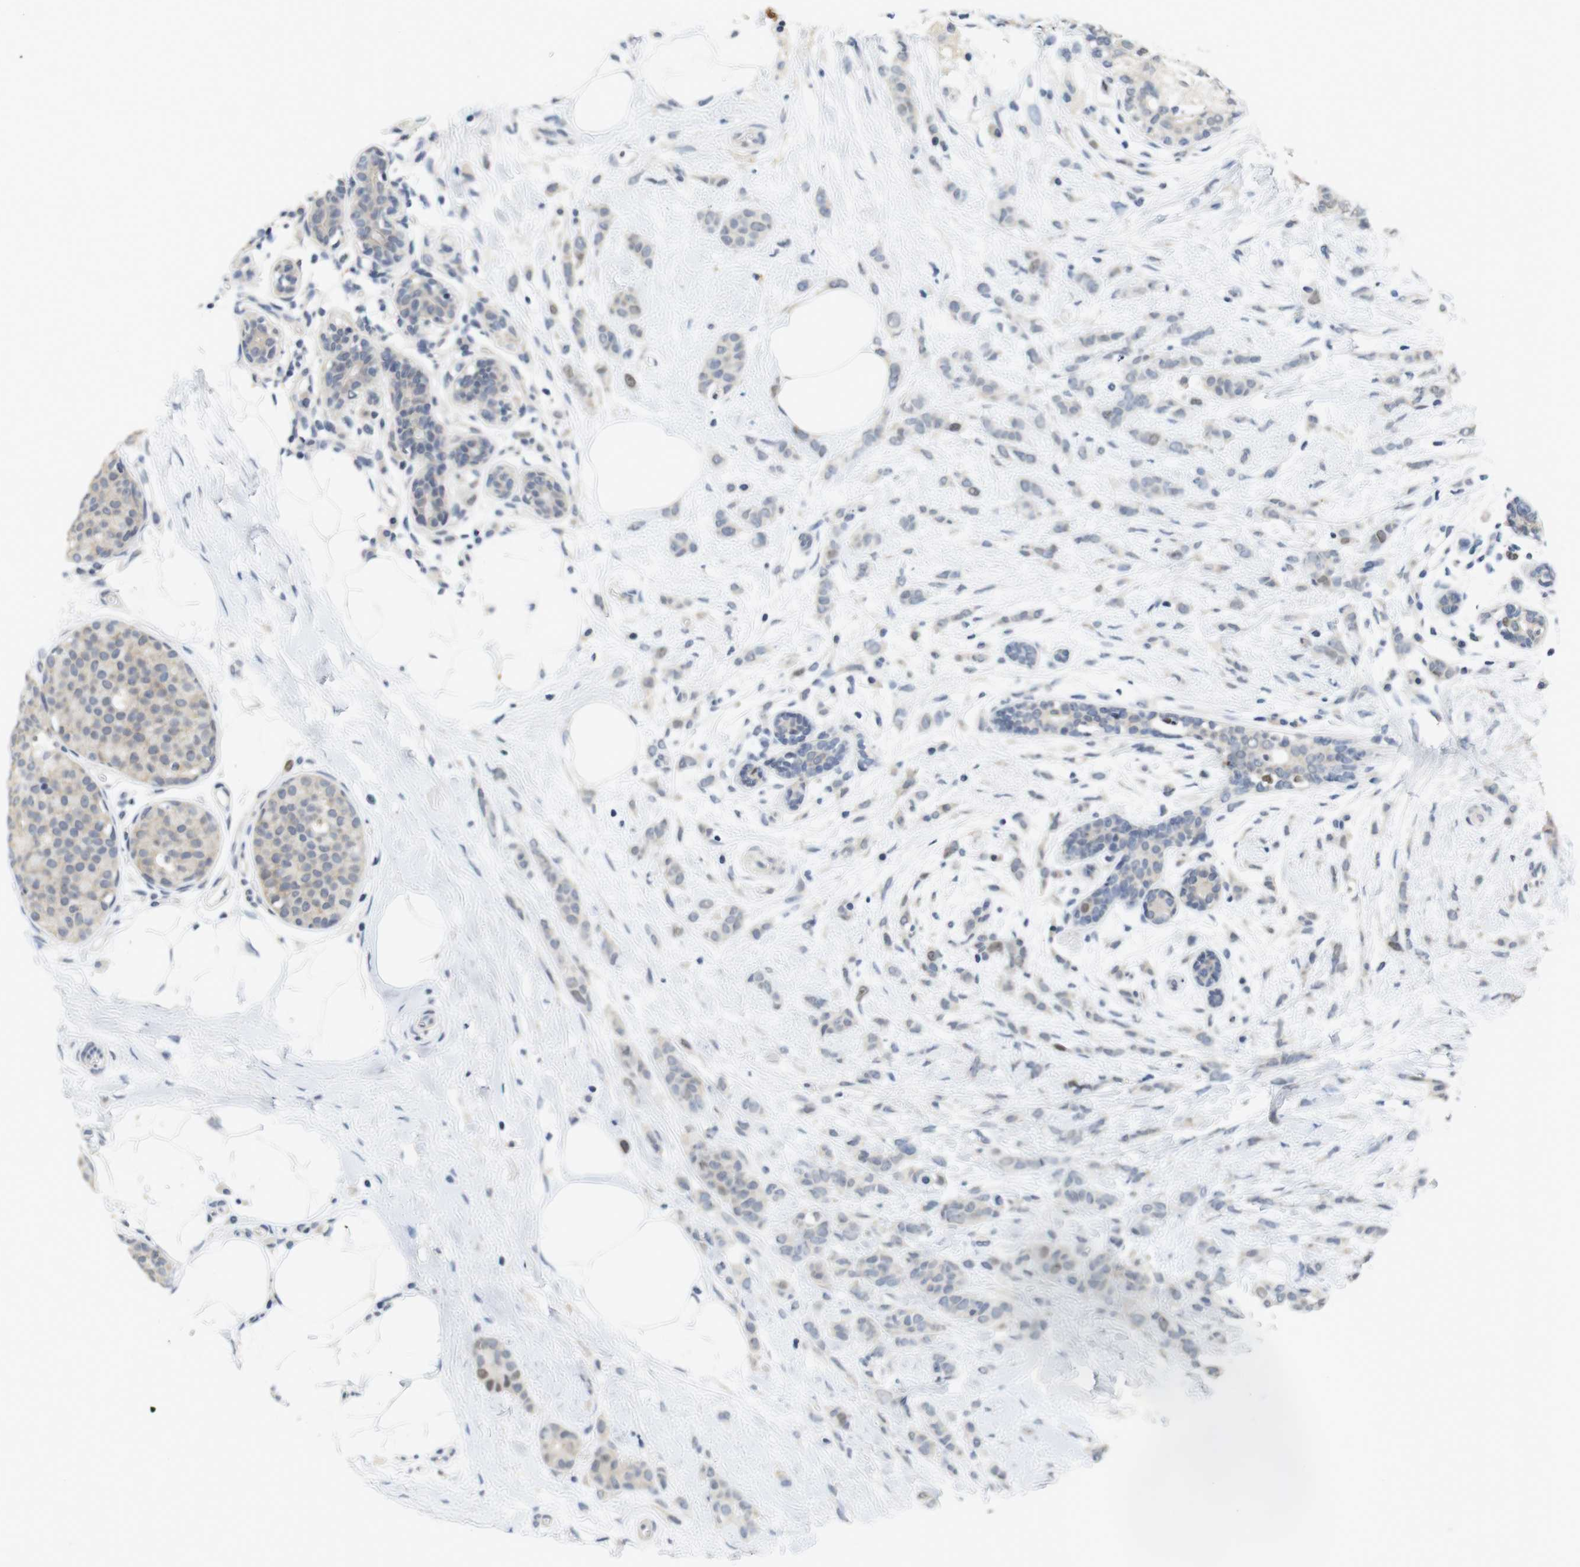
{"staining": {"intensity": "weak", "quantity": "<25%", "location": "nuclear"}, "tissue": "breast cancer", "cell_type": "Tumor cells", "image_type": "cancer", "snomed": [{"axis": "morphology", "description": "Lobular carcinoma, in situ"}, {"axis": "morphology", "description": "Lobular carcinoma"}, {"axis": "topography", "description": "Breast"}], "caption": "DAB immunohistochemical staining of lobular carcinoma (breast) exhibits no significant staining in tumor cells.", "gene": "SKP2", "patient": {"sex": "female", "age": 41}}